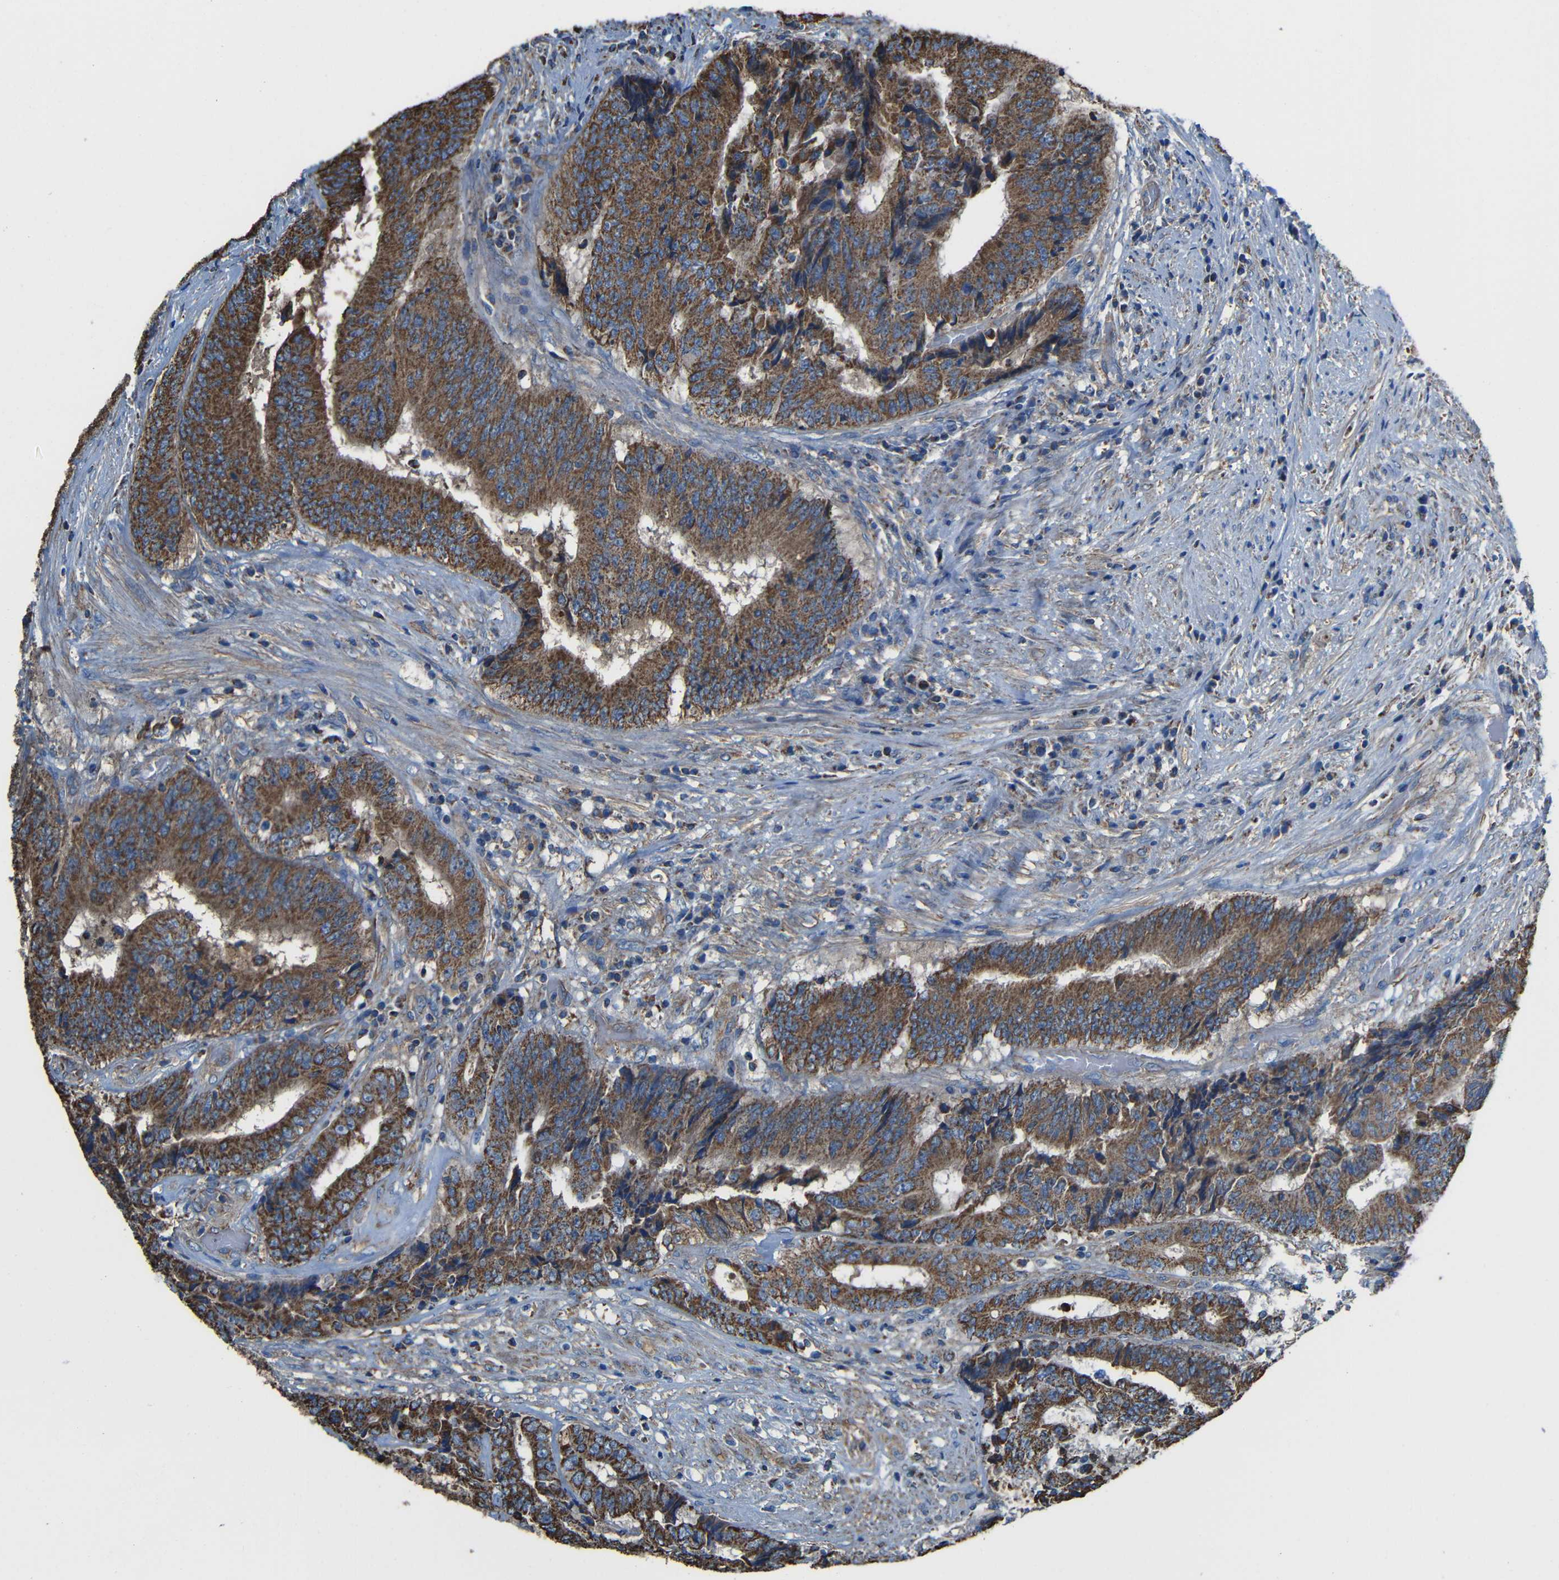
{"staining": {"intensity": "strong", "quantity": ">75%", "location": "cytoplasmic/membranous"}, "tissue": "colorectal cancer", "cell_type": "Tumor cells", "image_type": "cancer", "snomed": [{"axis": "morphology", "description": "Adenocarcinoma, NOS"}, {"axis": "topography", "description": "Rectum"}], "caption": "This is a photomicrograph of immunohistochemistry staining of colorectal cancer (adenocarcinoma), which shows strong staining in the cytoplasmic/membranous of tumor cells.", "gene": "INTS6L", "patient": {"sex": "male", "age": 72}}